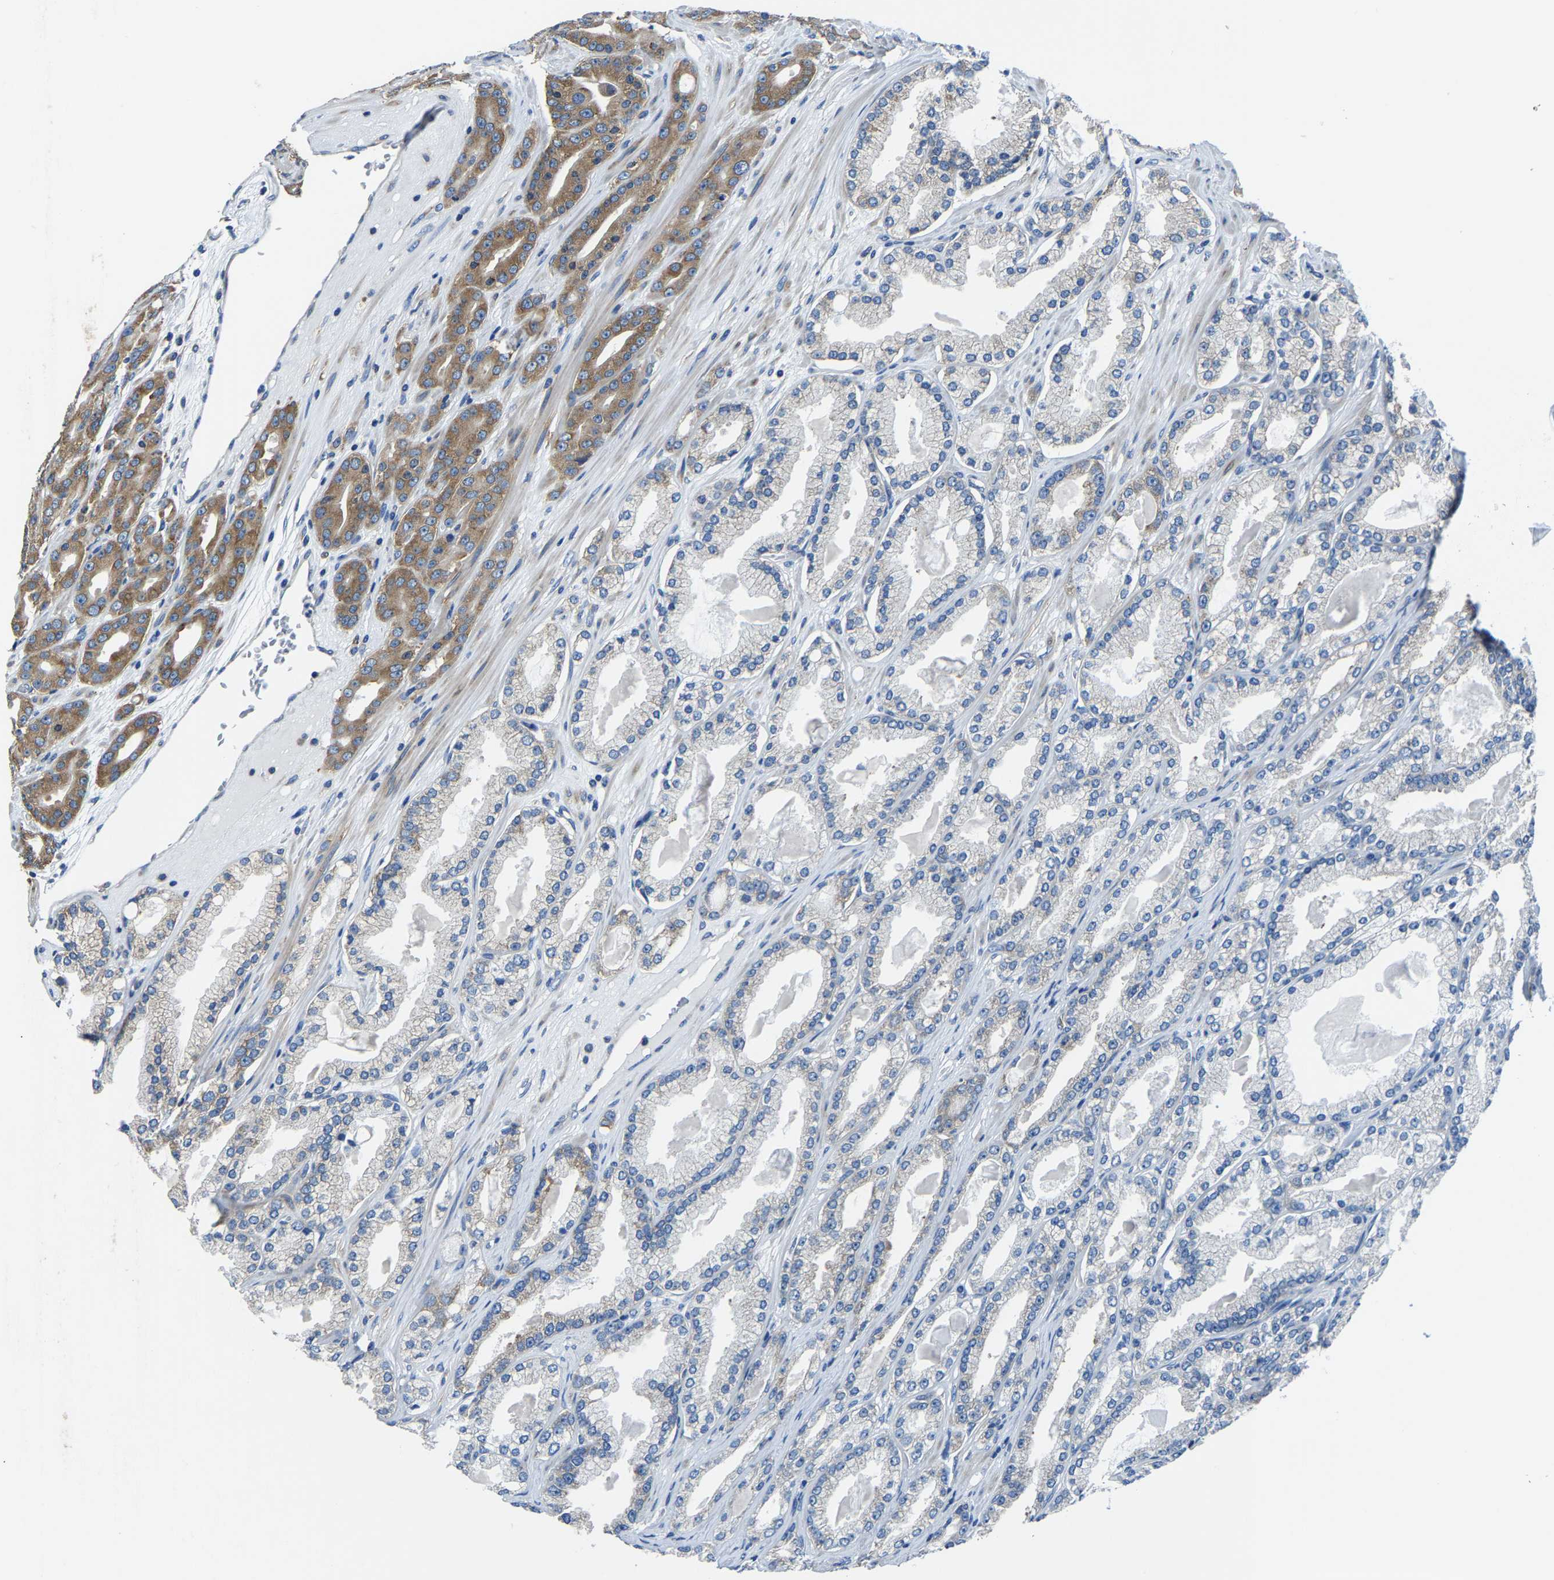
{"staining": {"intensity": "moderate", "quantity": "25%-75%", "location": "cytoplasmic/membranous"}, "tissue": "prostate cancer", "cell_type": "Tumor cells", "image_type": "cancer", "snomed": [{"axis": "morphology", "description": "Adenocarcinoma, High grade"}, {"axis": "topography", "description": "Prostate"}], "caption": "Moderate cytoplasmic/membranous expression is identified in approximately 25%-75% of tumor cells in prostate adenocarcinoma (high-grade).", "gene": "G3BP2", "patient": {"sex": "male", "age": 71}}